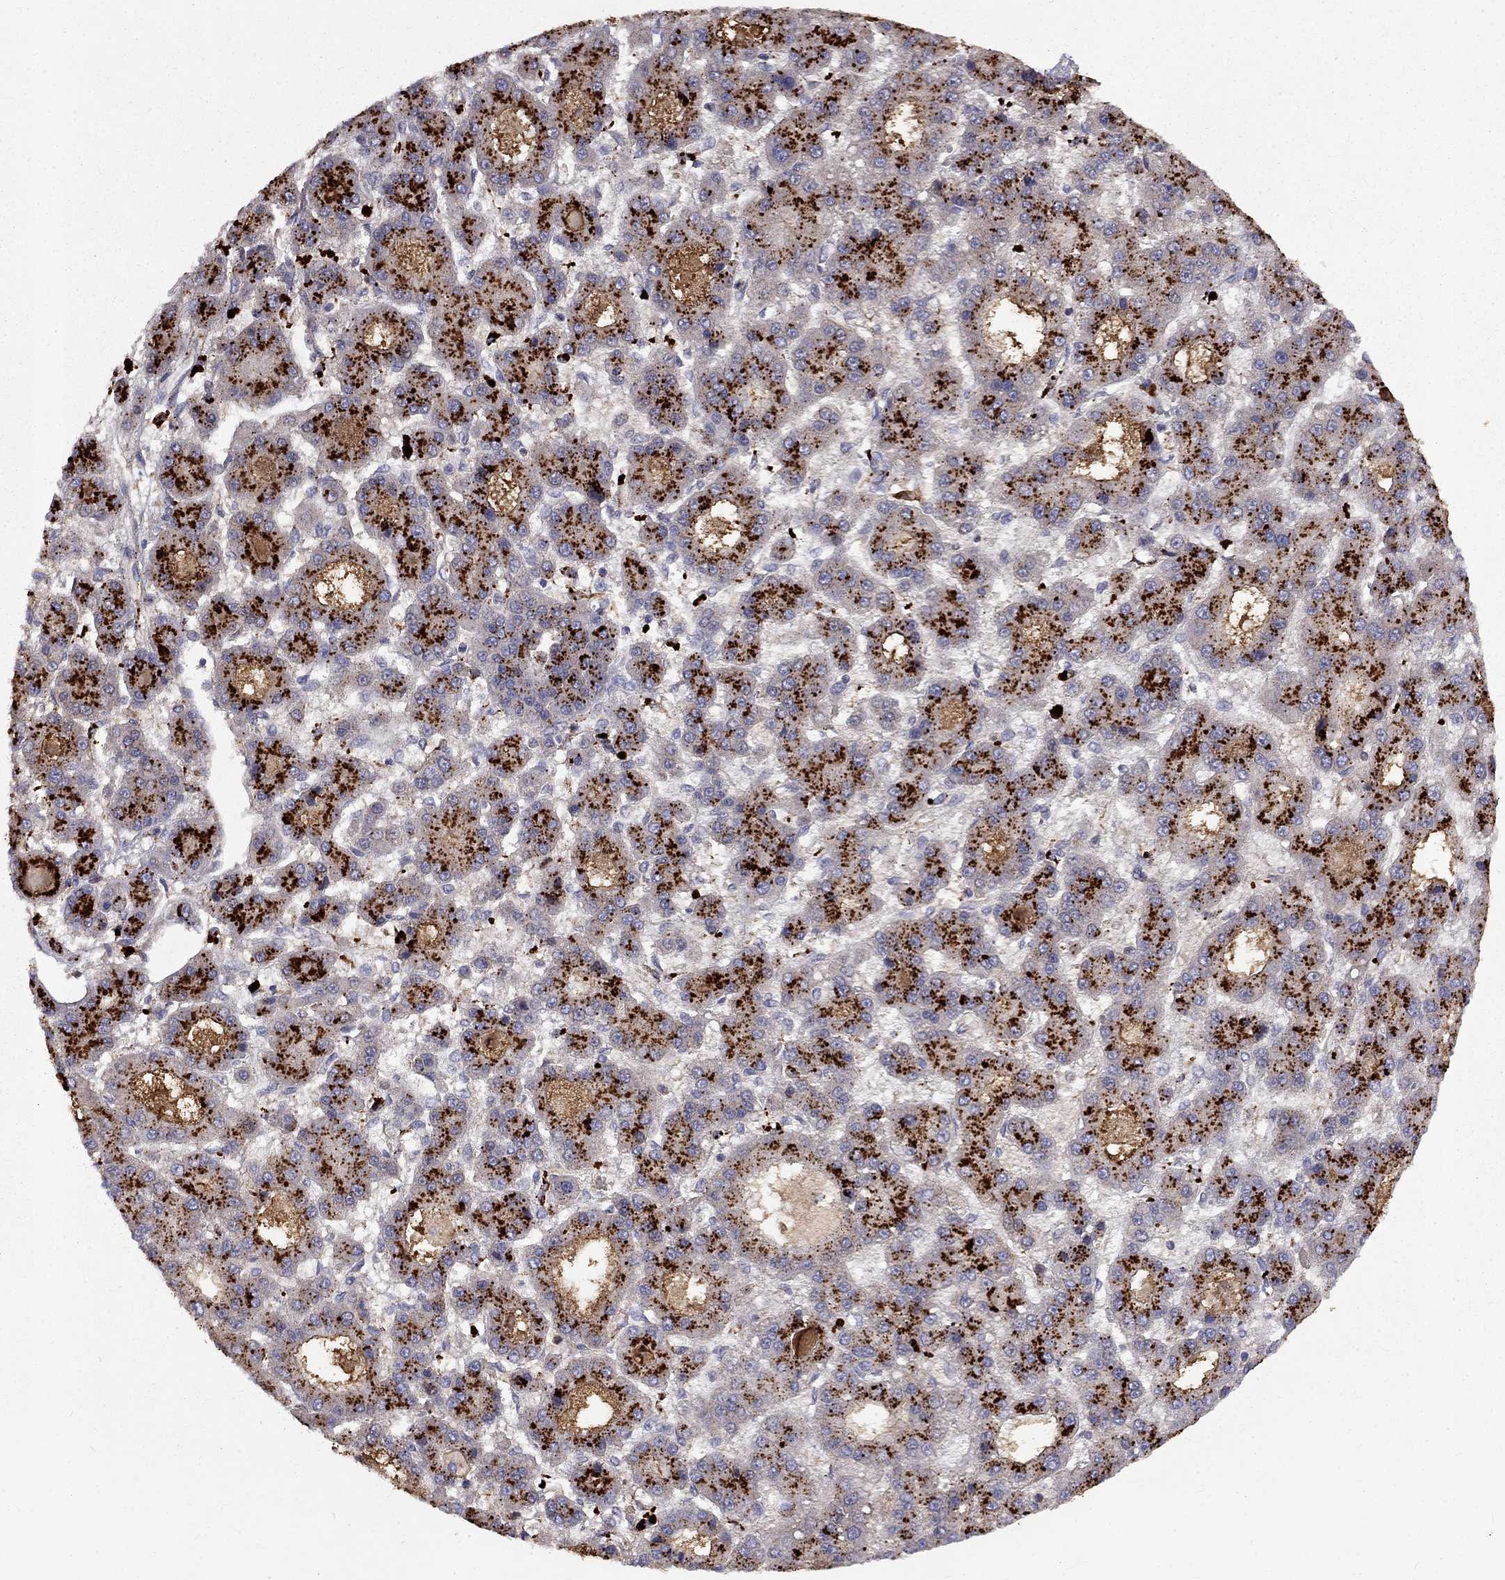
{"staining": {"intensity": "strong", "quantity": ">75%", "location": "cytoplasmic/membranous"}, "tissue": "liver cancer", "cell_type": "Tumor cells", "image_type": "cancer", "snomed": [{"axis": "morphology", "description": "Carcinoma, Hepatocellular, NOS"}, {"axis": "topography", "description": "Liver"}], "caption": "Protein staining displays strong cytoplasmic/membranous staining in about >75% of tumor cells in liver hepatocellular carcinoma.", "gene": "EPDR1", "patient": {"sex": "male", "age": 70}}